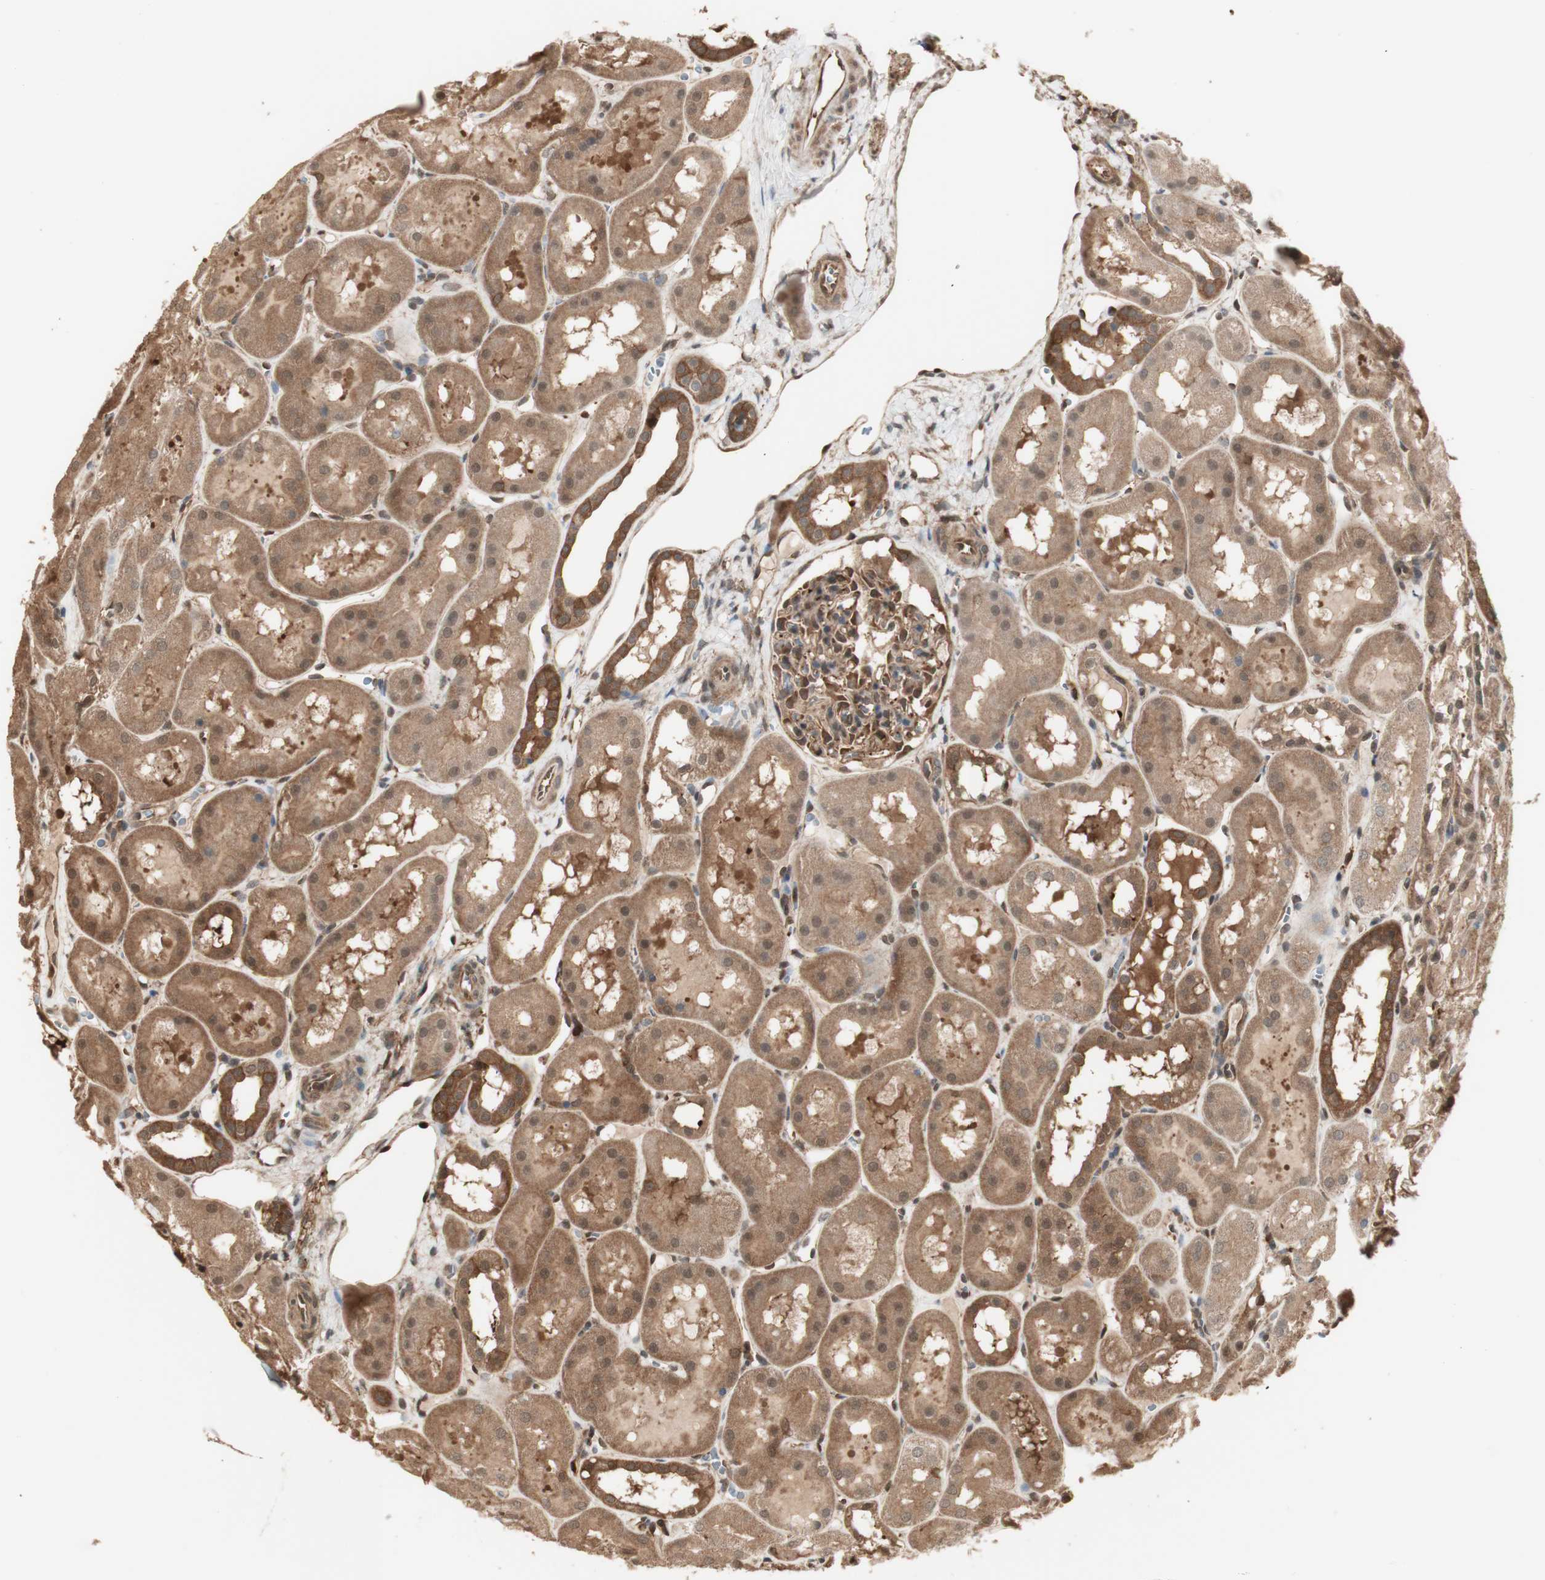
{"staining": {"intensity": "moderate", "quantity": ">75%", "location": "cytoplasmic/membranous"}, "tissue": "kidney", "cell_type": "Cells in glomeruli", "image_type": "normal", "snomed": [{"axis": "morphology", "description": "Normal tissue, NOS"}, {"axis": "topography", "description": "Kidney"}, {"axis": "topography", "description": "Urinary bladder"}], "caption": "DAB immunohistochemical staining of benign kidney exhibits moderate cytoplasmic/membranous protein positivity in about >75% of cells in glomeruli.", "gene": "YWHAB", "patient": {"sex": "male", "age": 16}}